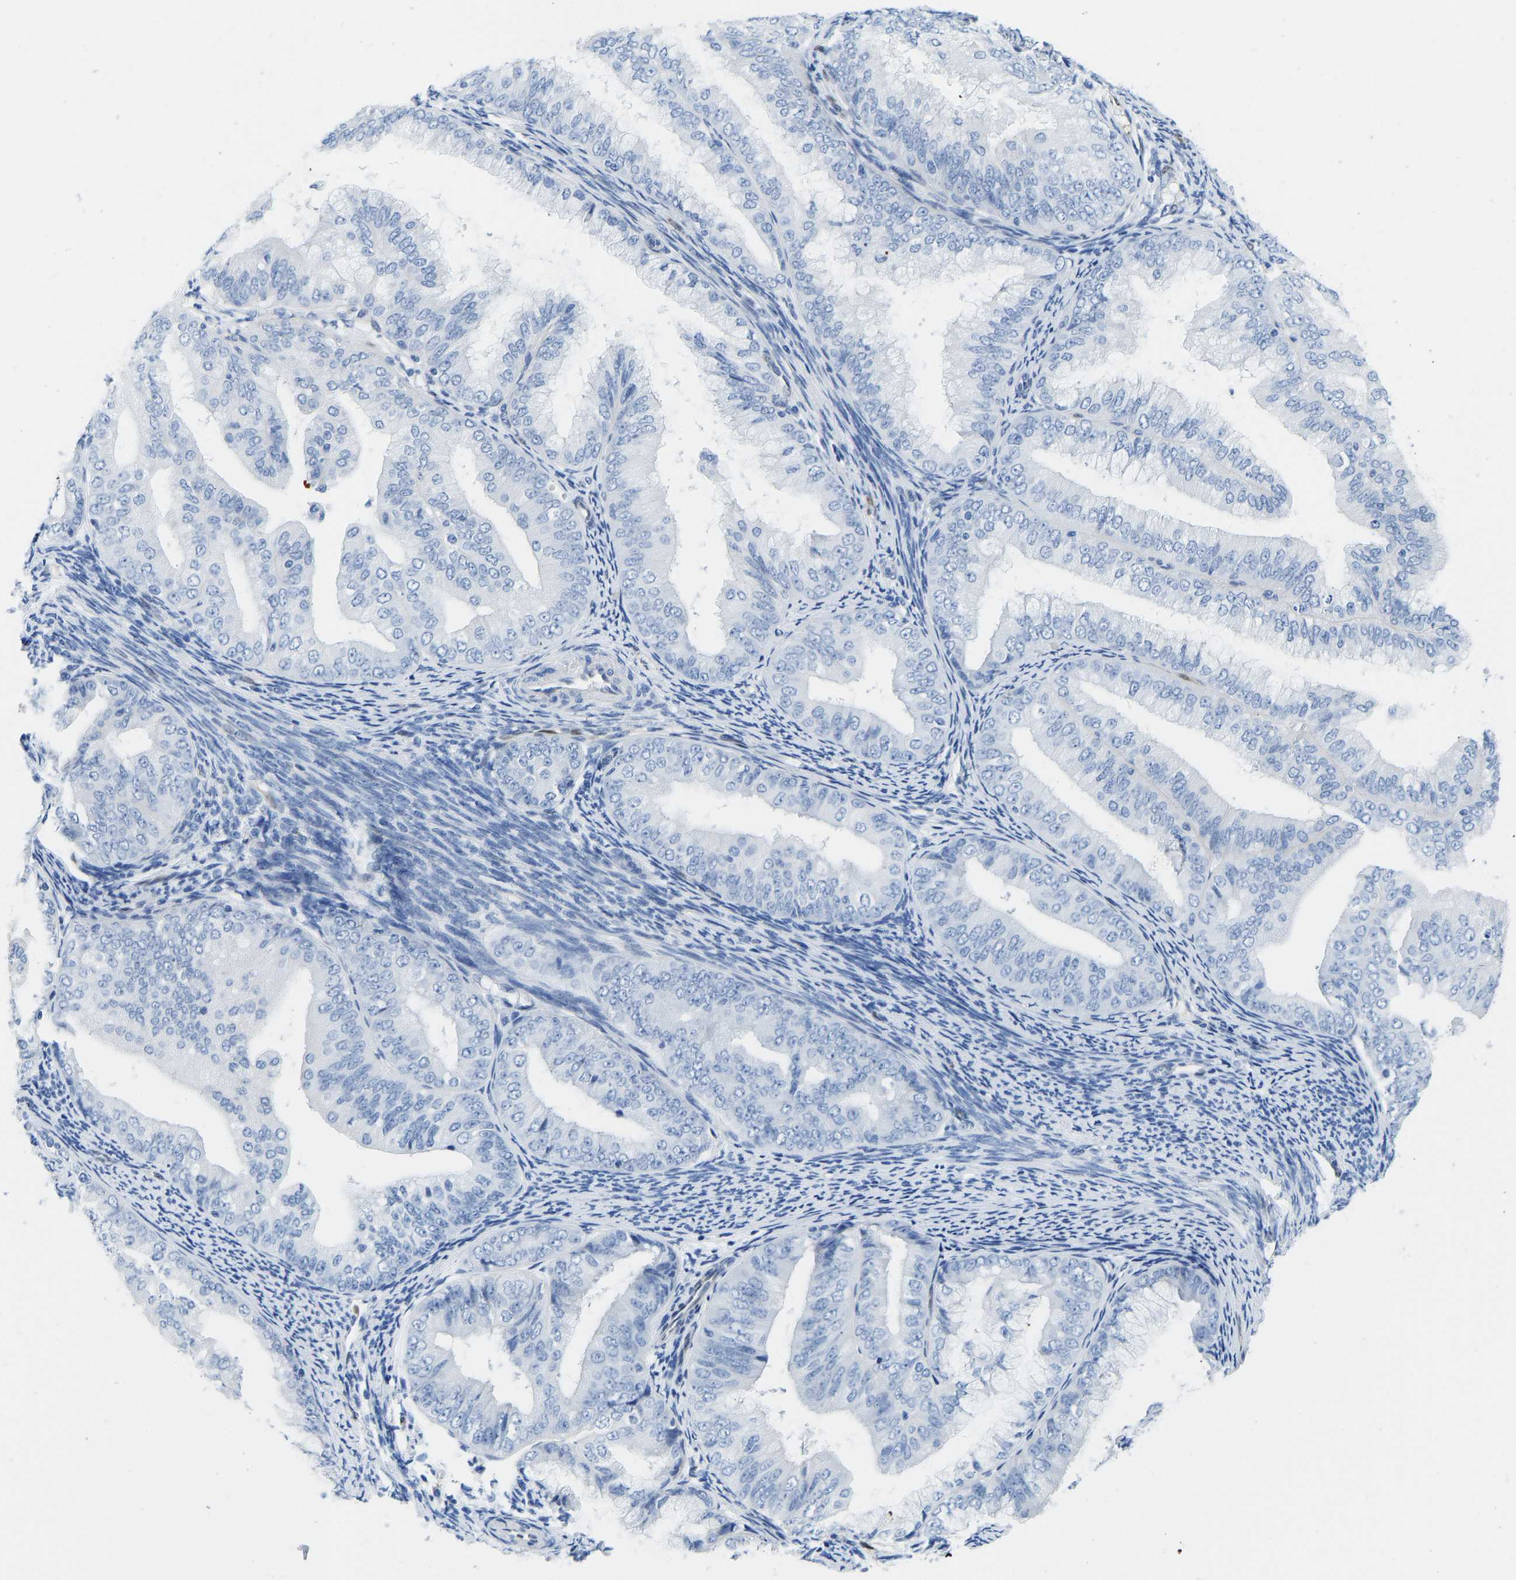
{"staining": {"intensity": "negative", "quantity": "none", "location": "none"}, "tissue": "endometrial cancer", "cell_type": "Tumor cells", "image_type": "cancer", "snomed": [{"axis": "morphology", "description": "Adenocarcinoma, NOS"}, {"axis": "topography", "description": "Endometrium"}], "caption": "The photomicrograph reveals no staining of tumor cells in endometrial cancer (adenocarcinoma).", "gene": "NKAIN3", "patient": {"sex": "female", "age": 63}}